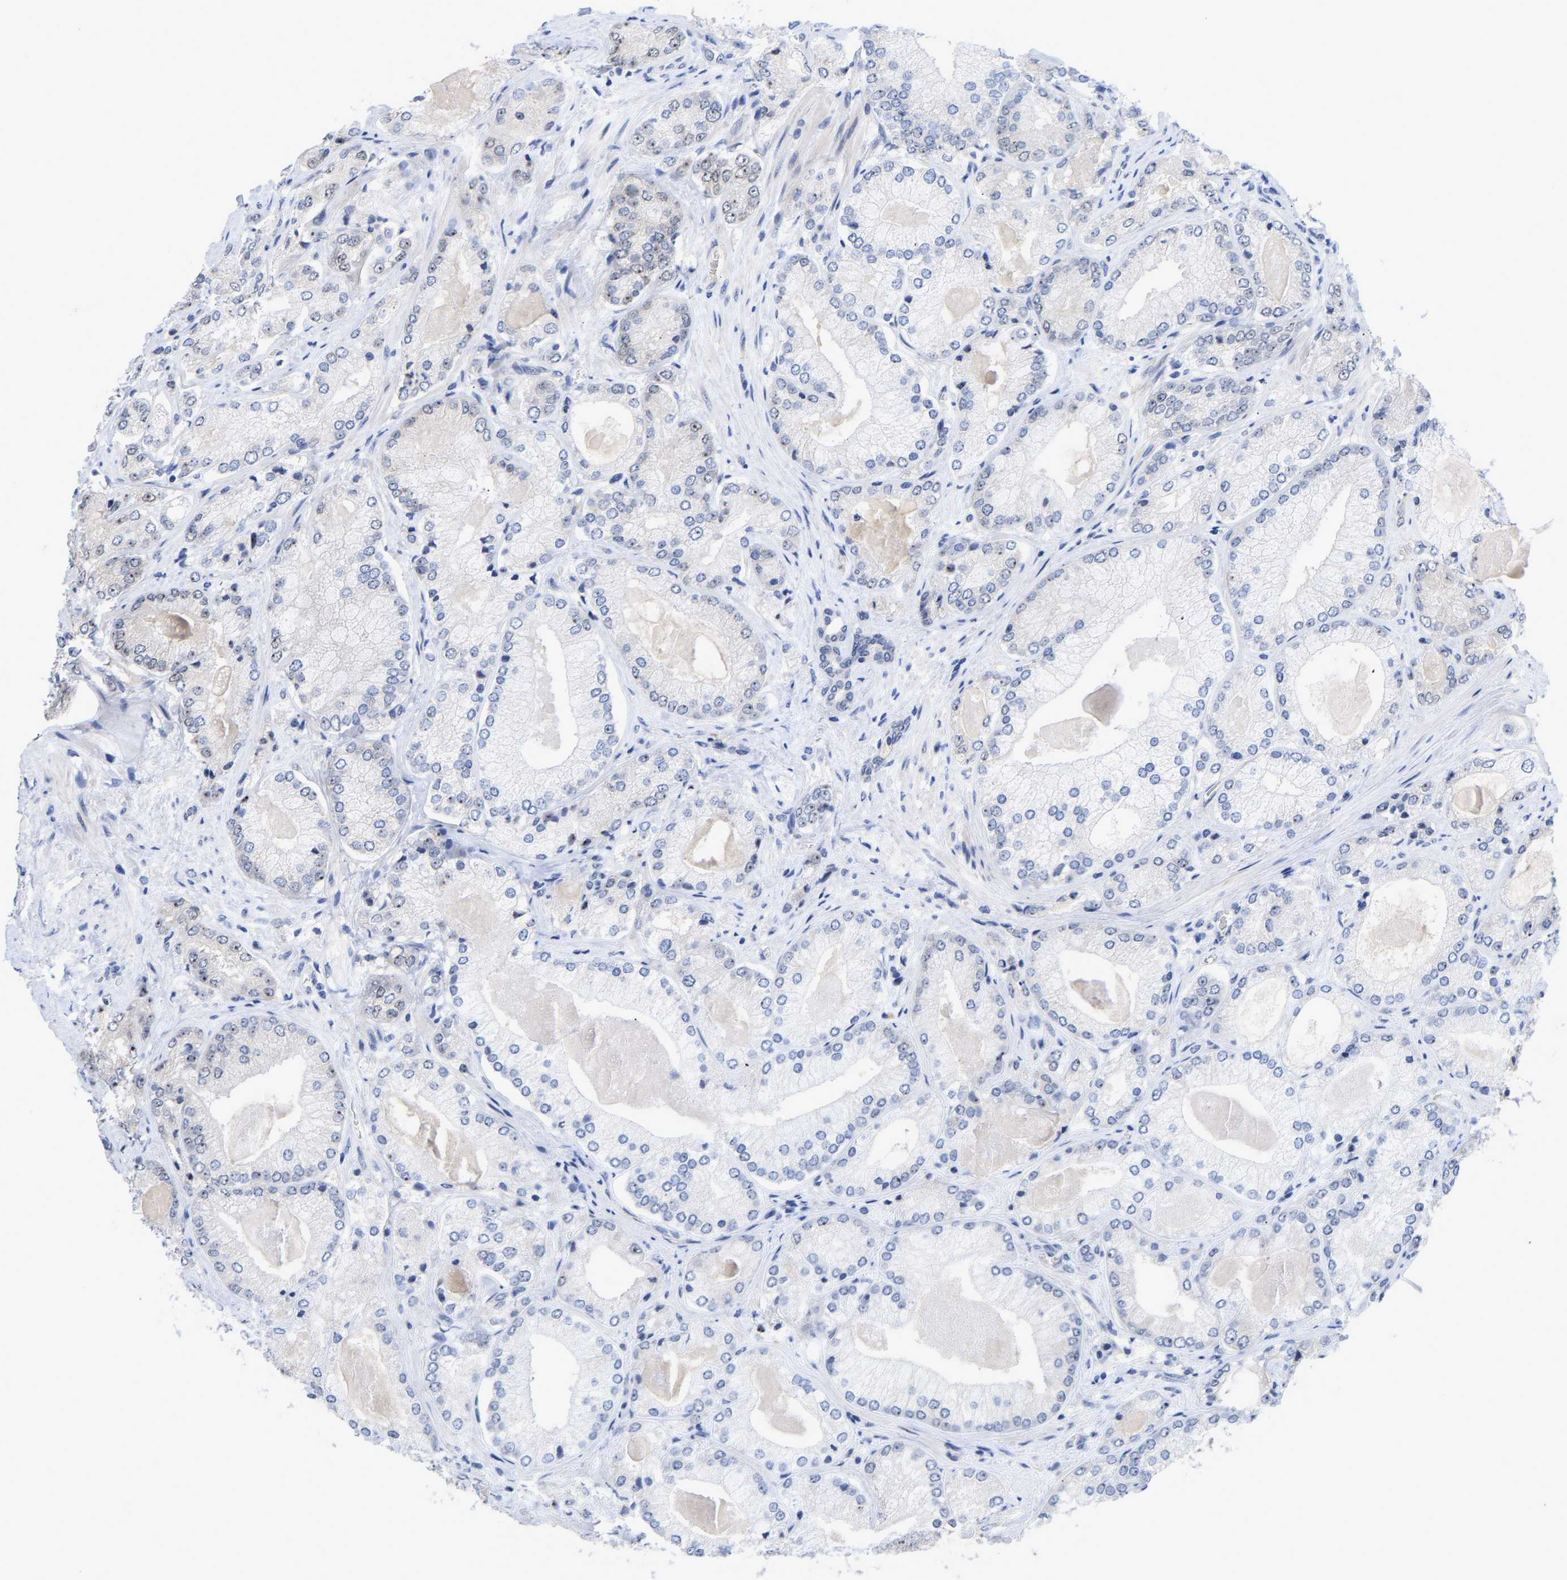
{"staining": {"intensity": "negative", "quantity": "none", "location": "none"}, "tissue": "prostate cancer", "cell_type": "Tumor cells", "image_type": "cancer", "snomed": [{"axis": "morphology", "description": "Adenocarcinoma, Low grade"}, {"axis": "topography", "description": "Prostate"}], "caption": "Tumor cells show no significant protein positivity in adenocarcinoma (low-grade) (prostate).", "gene": "NLE1", "patient": {"sex": "male", "age": 65}}